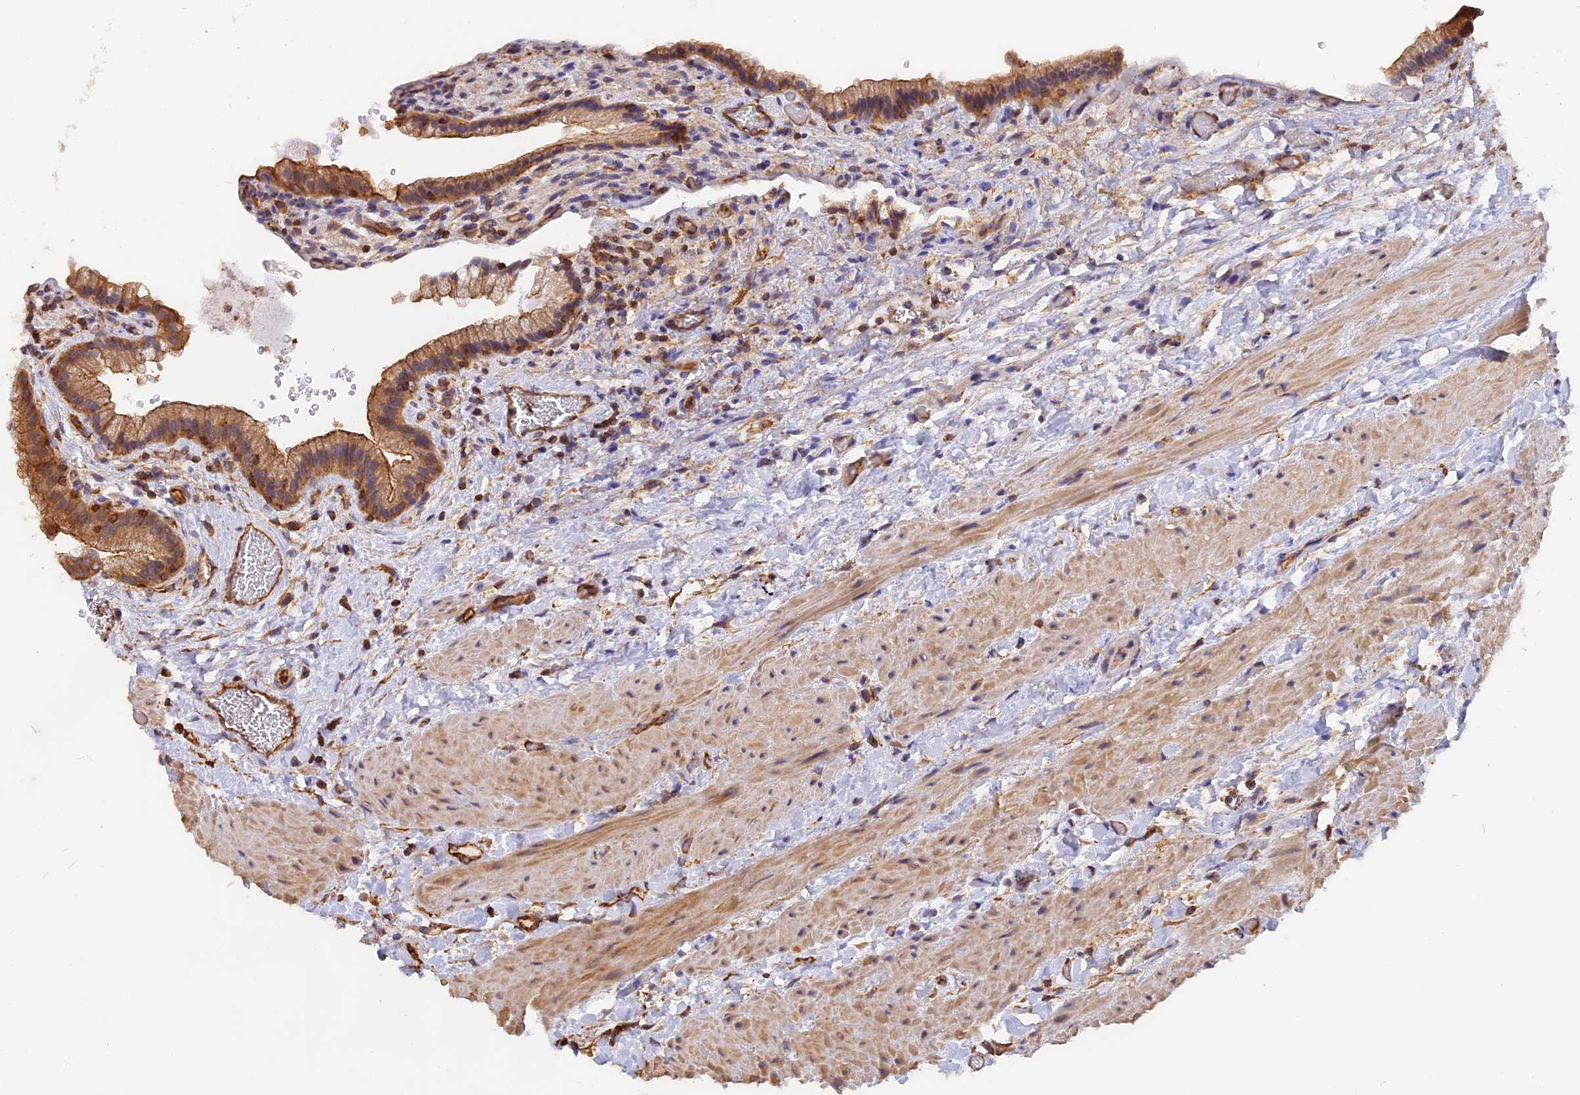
{"staining": {"intensity": "moderate", "quantity": ">75%", "location": "cytoplasmic/membranous"}, "tissue": "gallbladder", "cell_type": "Glandular cells", "image_type": "normal", "snomed": [{"axis": "morphology", "description": "Normal tissue, NOS"}, {"axis": "topography", "description": "Gallbladder"}], "caption": "Immunohistochemical staining of unremarkable human gallbladder displays moderate cytoplasmic/membranous protein positivity in about >75% of glandular cells. (DAB (3,3'-diaminobenzidine) IHC, brown staining for protein, blue staining for nuclei).", "gene": "VPS18", "patient": {"sex": "male", "age": 24}}